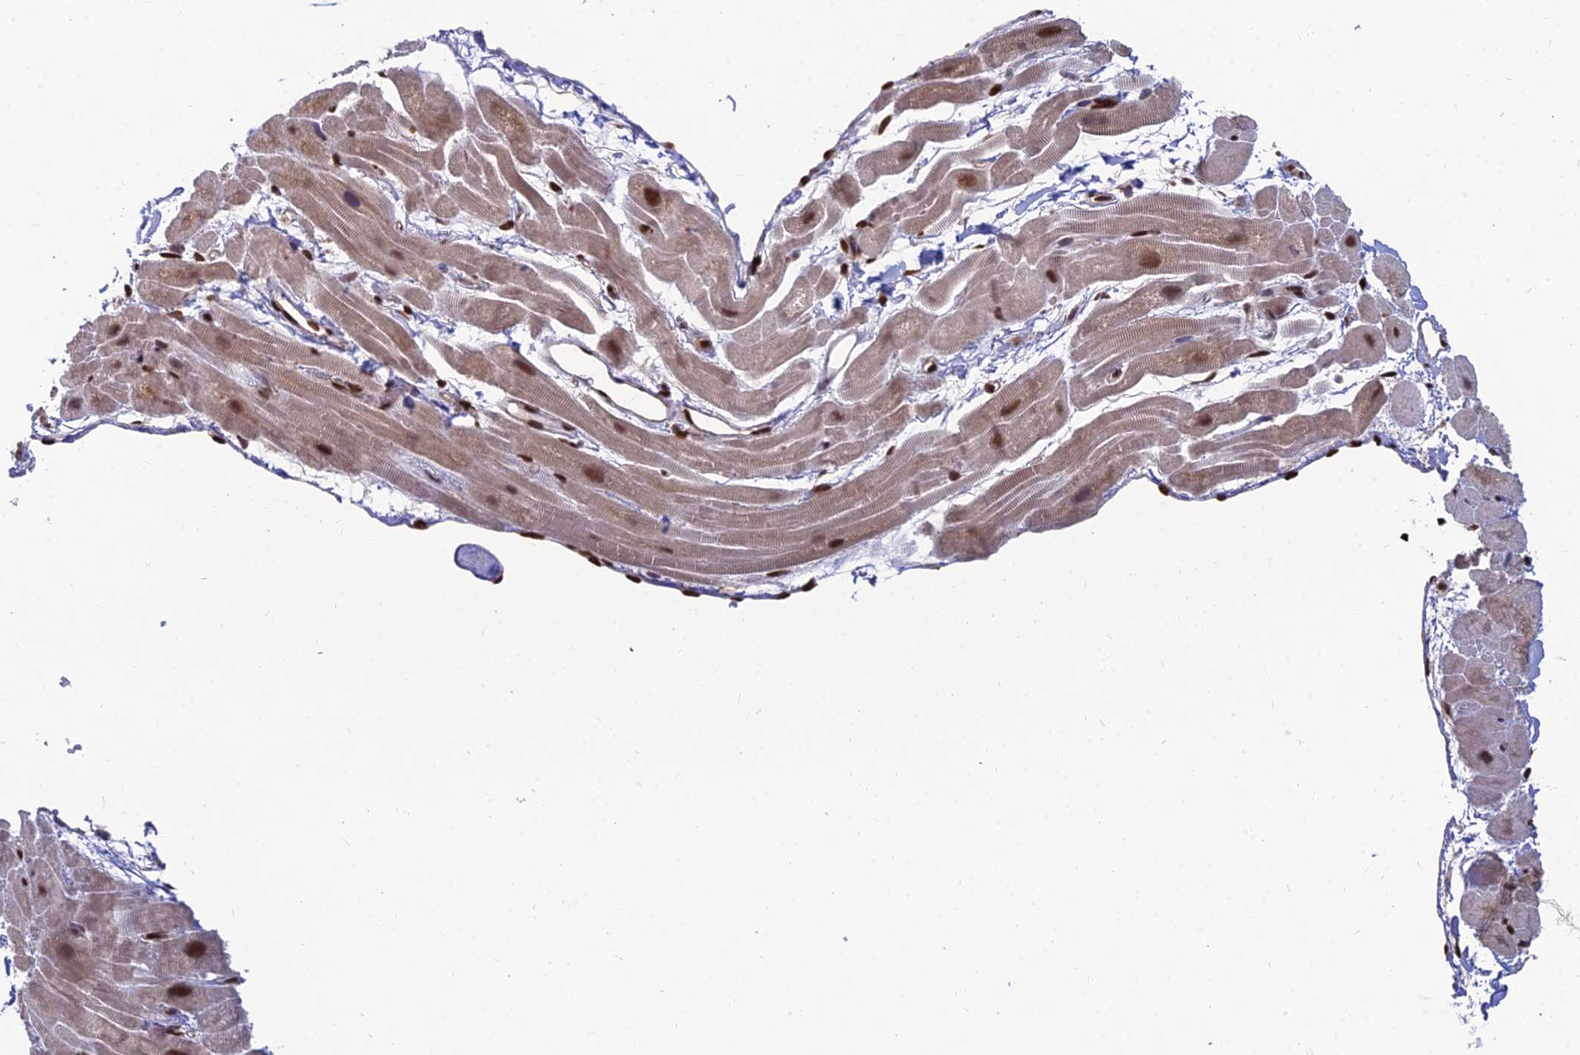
{"staining": {"intensity": "moderate", "quantity": "25%-75%", "location": "cytoplasmic/membranous,nuclear"}, "tissue": "heart muscle", "cell_type": "Cardiomyocytes", "image_type": "normal", "snomed": [{"axis": "morphology", "description": "Normal tissue, NOS"}, {"axis": "topography", "description": "Heart"}], "caption": "Benign heart muscle demonstrates moderate cytoplasmic/membranous,nuclear staining in approximately 25%-75% of cardiomyocytes (Brightfield microscopy of DAB IHC at high magnification)..", "gene": "DNPEP", "patient": {"sex": "male", "age": 49}}